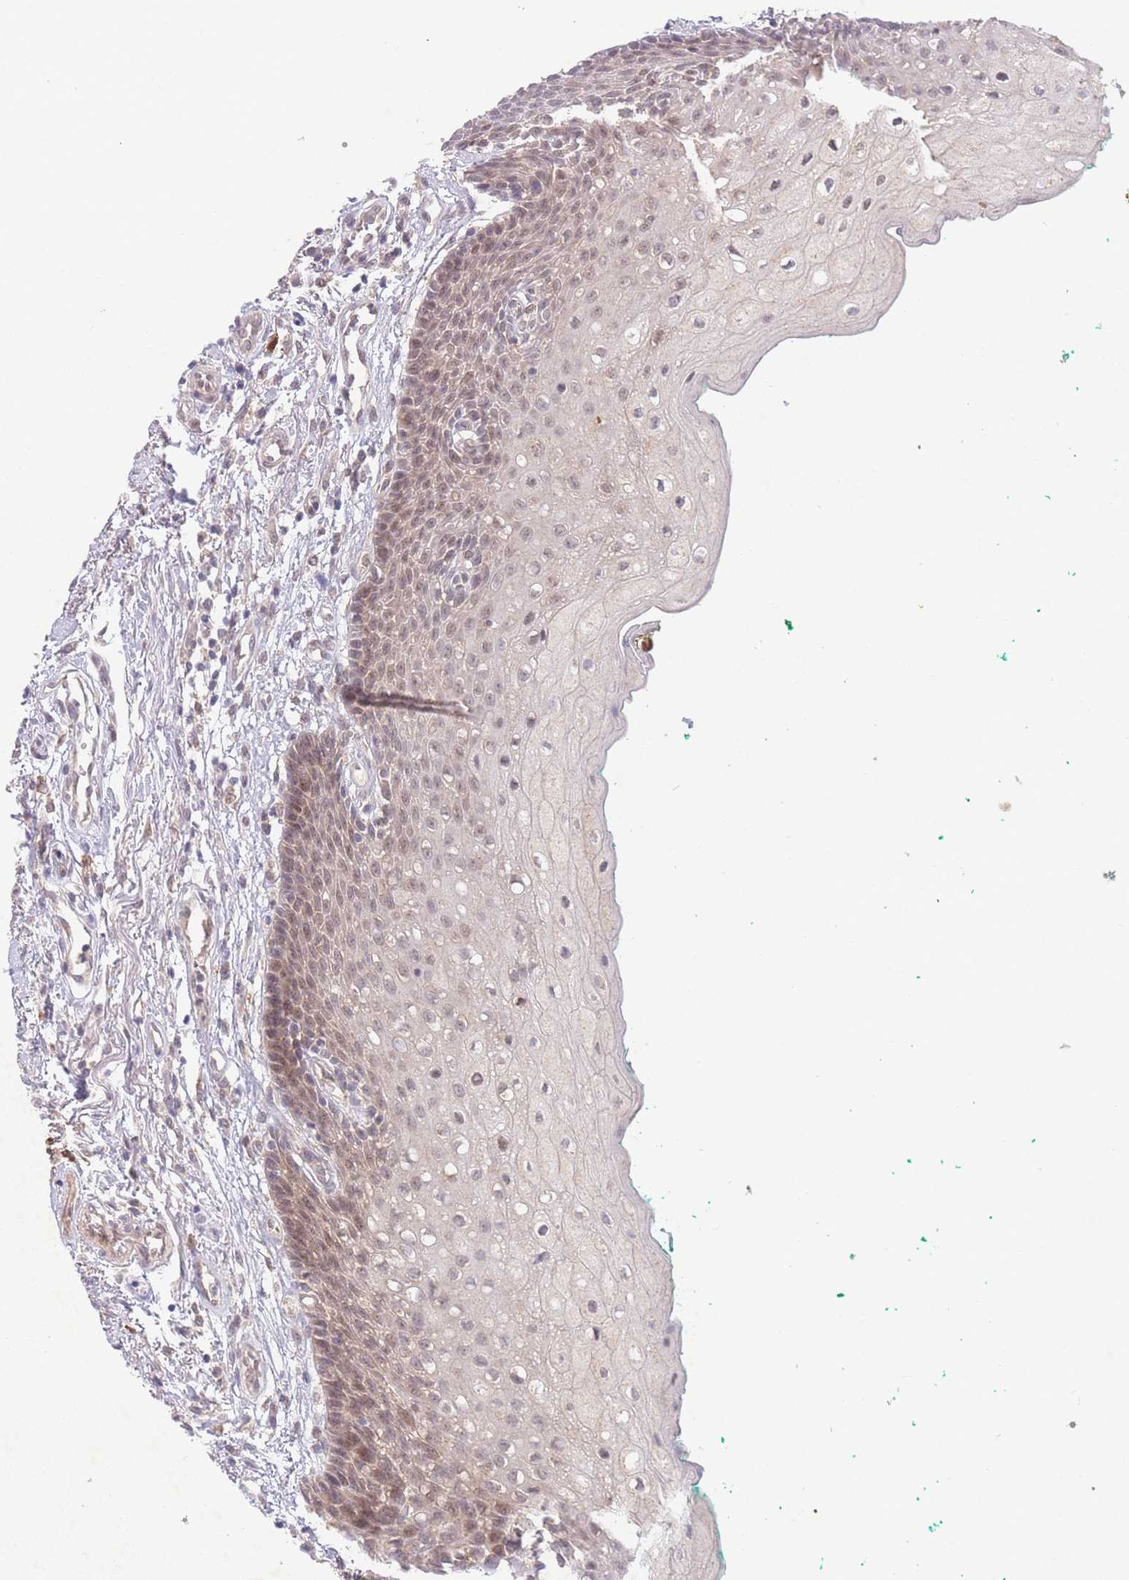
{"staining": {"intensity": "weak", "quantity": "25%-75%", "location": "nuclear"}, "tissue": "oral mucosa", "cell_type": "Squamous epithelial cells", "image_type": "normal", "snomed": [{"axis": "morphology", "description": "Normal tissue, NOS"}, {"axis": "morphology", "description": "Squamous cell carcinoma, NOS"}, {"axis": "topography", "description": "Oral tissue"}, {"axis": "topography", "description": "Tounge, NOS"}, {"axis": "topography", "description": "Head-Neck"}], "caption": "Protein staining of unremarkable oral mucosa displays weak nuclear staining in about 25%-75% of squamous epithelial cells. (IHC, brightfield microscopy, high magnification).", "gene": "RNF144B", "patient": {"sex": "male", "age": 79}}